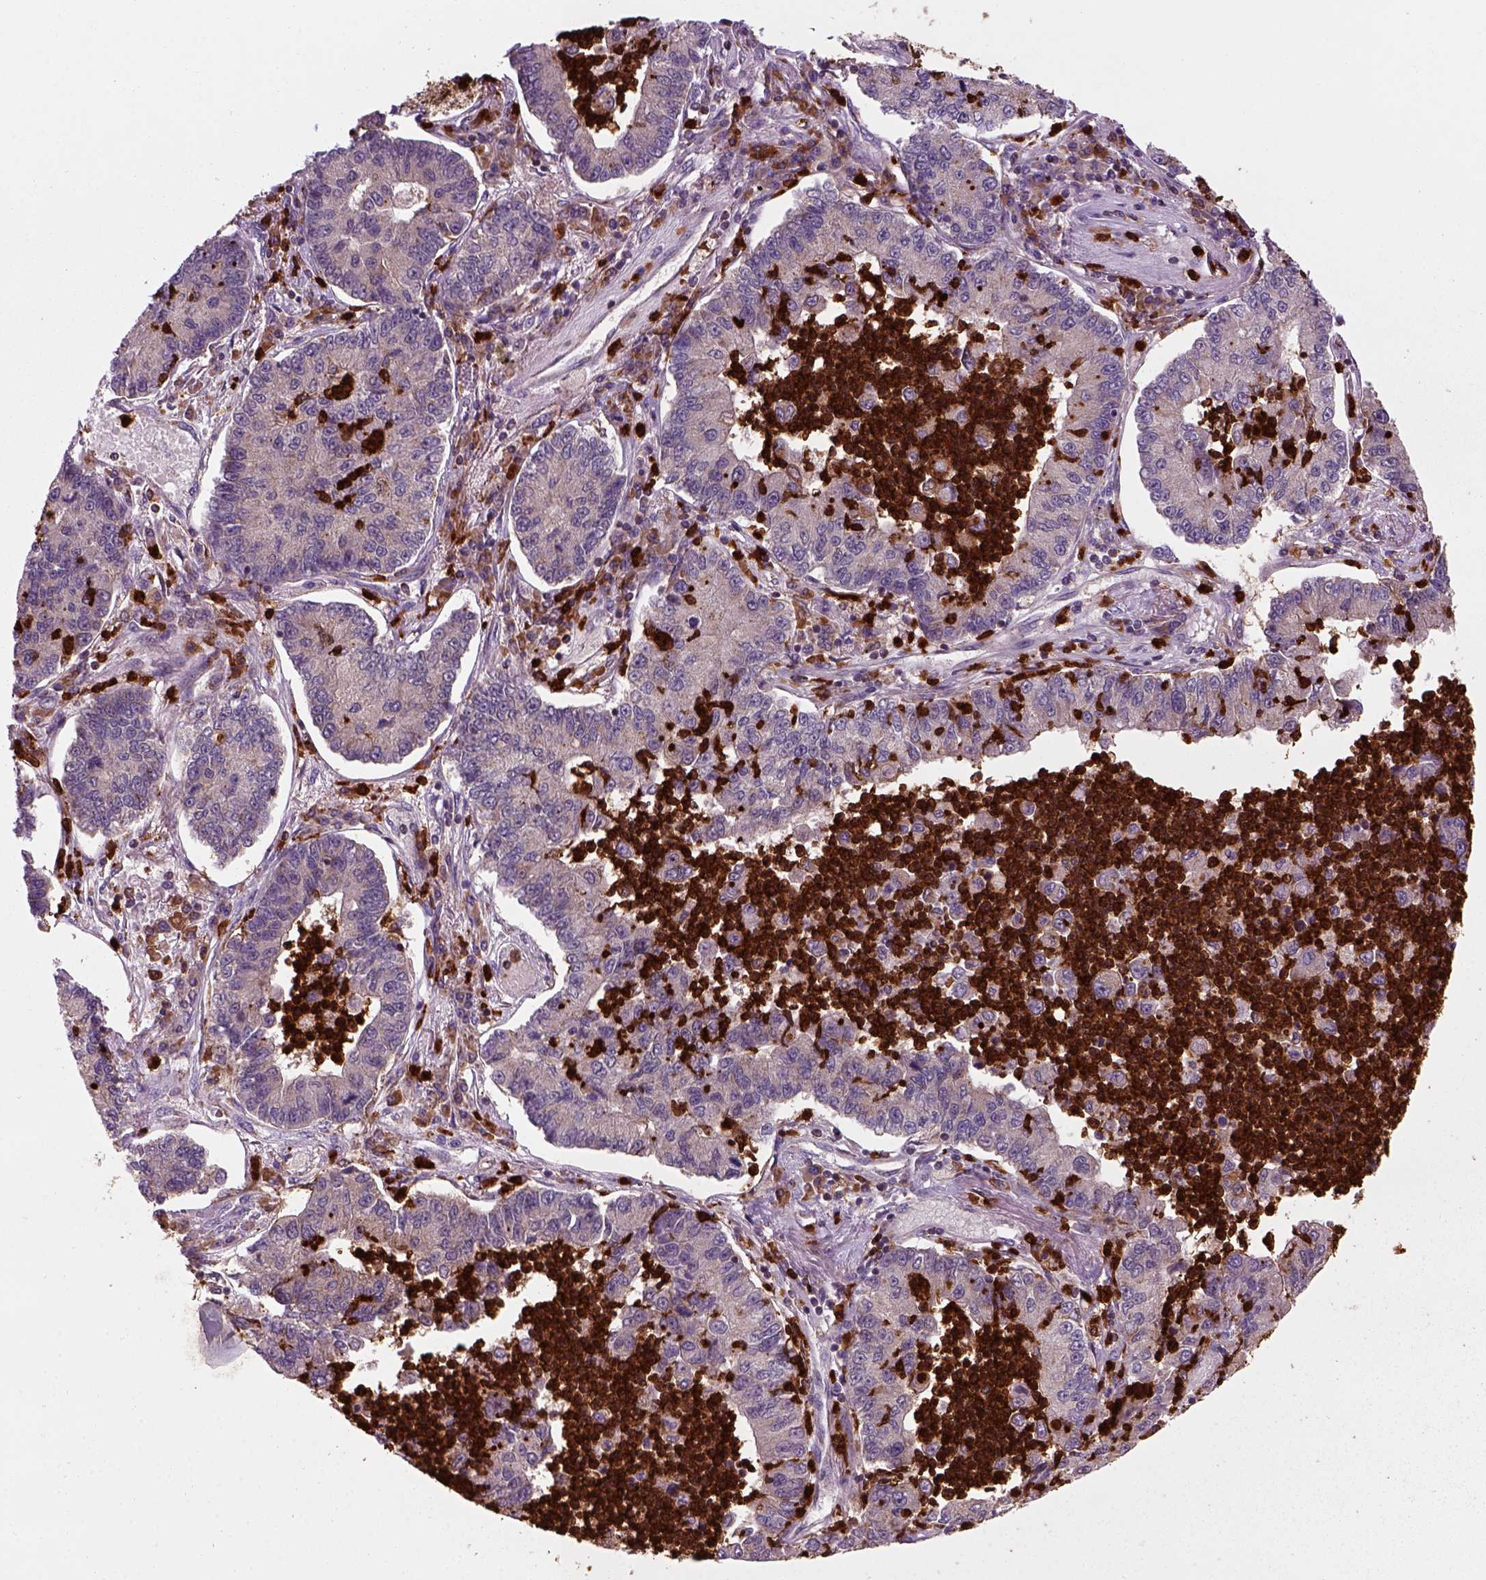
{"staining": {"intensity": "negative", "quantity": "none", "location": "none"}, "tissue": "lung cancer", "cell_type": "Tumor cells", "image_type": "cancer", "snomed": [{"axis": "morphology", "description": "Adenocarcinoma, NOS"}, {"axis": "topography", "description": "Lung"}], "caption": "Lung adenocarcinoma was stained to show a protein in brown. There is no significant positivity in tumor cells.", "gene": "NUDT16L1", "patient": {"sex": "female", "age": 57}}